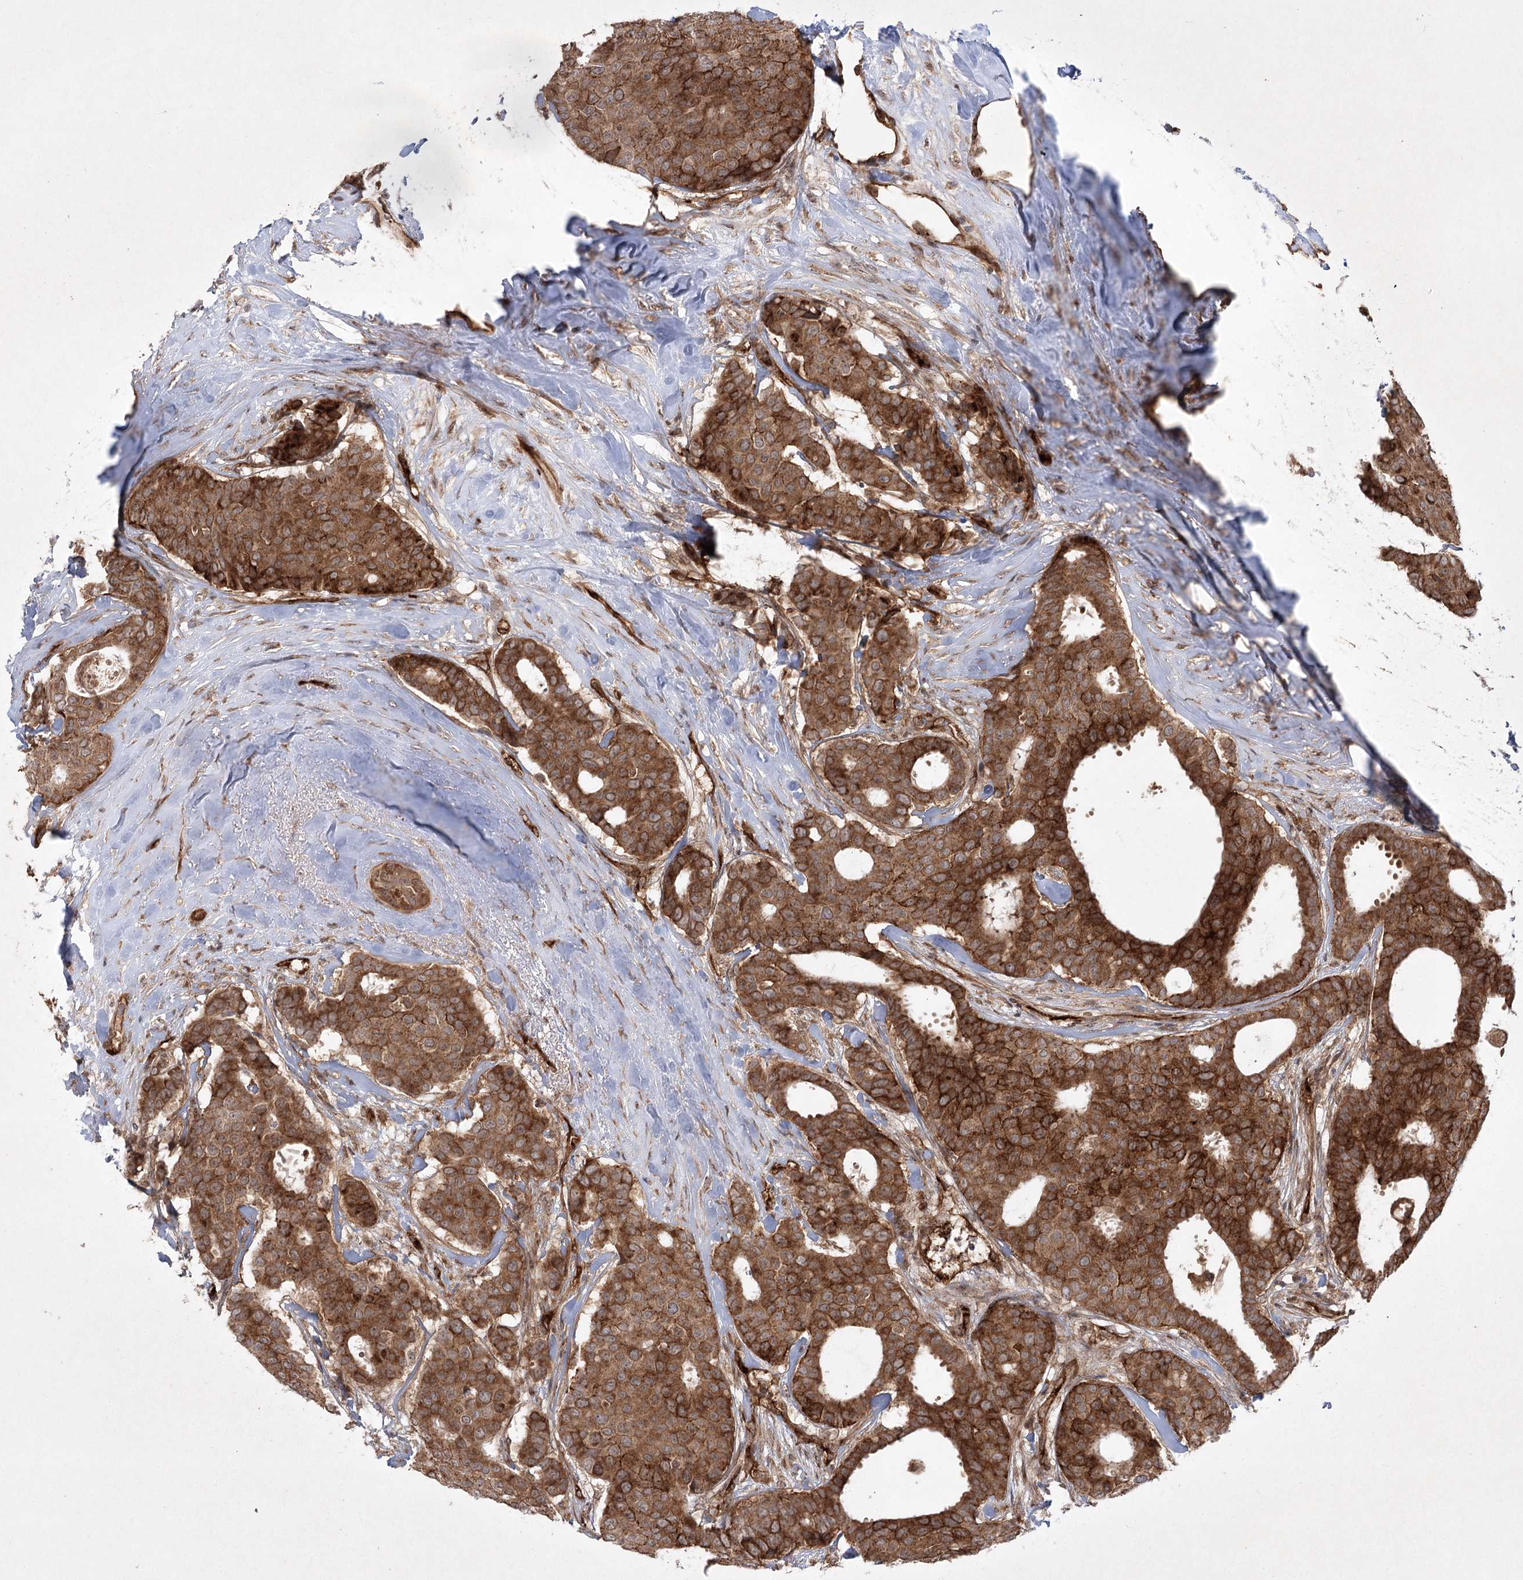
{"staining": {"intensity": "strong", "quantity": ">75%", "location": "cytoplasmic/membranous"}, "tissue": "breast cancer", "cell_type": "Tumor cells", "image_type": "cancer", "snomed": [{"axis": "morphology", "description": "Duct carcinoma"}, {"axis": "topography", "description": "Breast"}], "caption": "Immunohistochemistry (IHC) (DAB) staining of human breast invasive ductal carcinoma demonstrates strong cytoplasmic/membranous protein staining in approximately >75% of tumor cells. Ihc stains the protein of interest in brown and the nuclei are stained blue.", "gene": "ARHGAP31", "patient": {"sex": "female", "age": 75}}